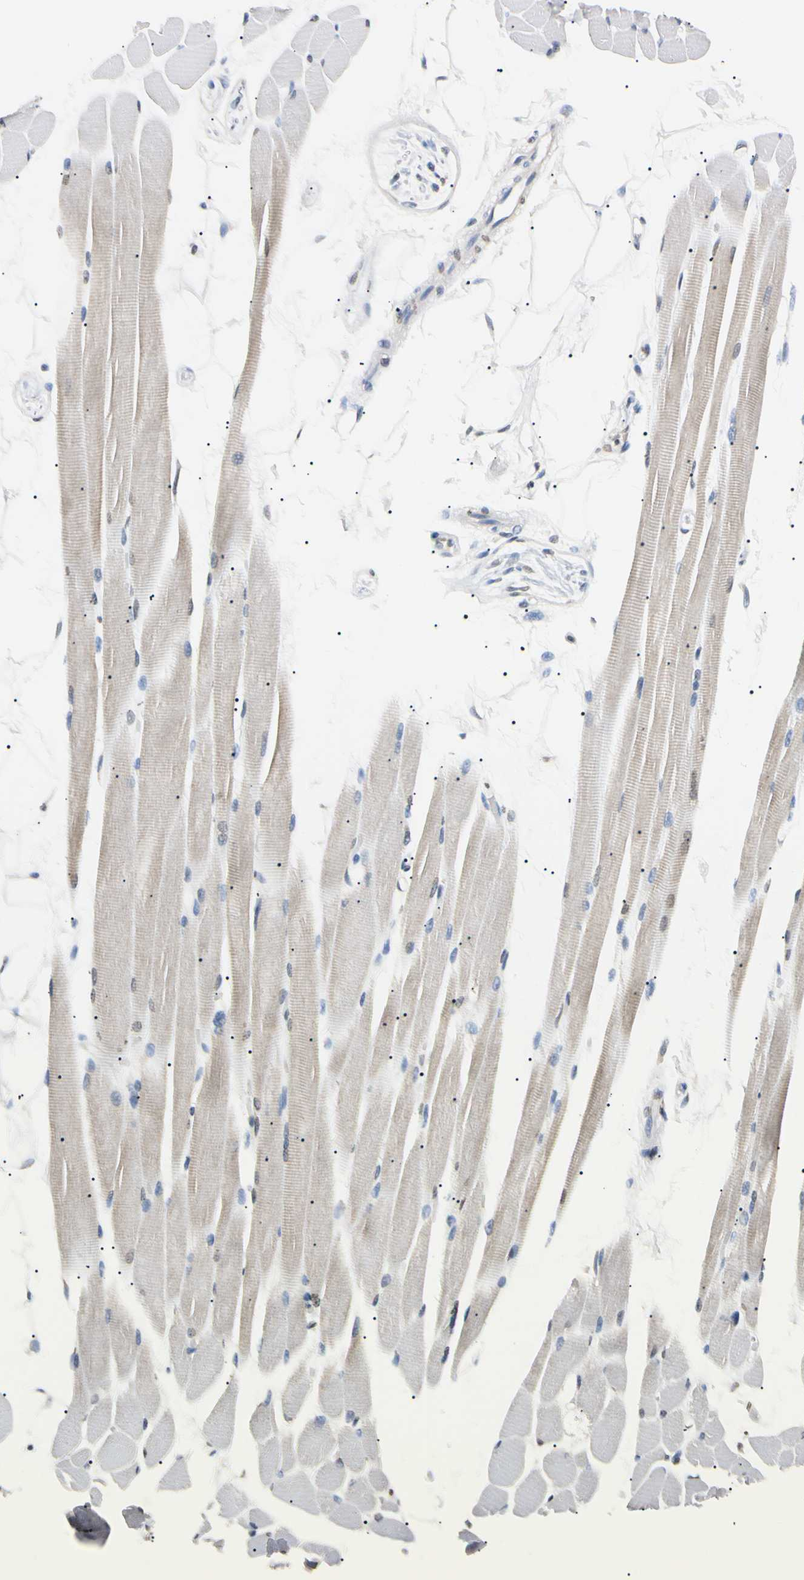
{"staining": {"intensity": "weak", "quantity": "<25%", "location": "nuclear"}, "tissue": "skeletal muscle", "cell_type": "Myocytes", "image_type": "normal", "snomed": [{"axis": "morphology", "description": "Normal tissue, NOS"}, {"axis": "topography", "description": "Skeletal muscle"}, {"axis": "topography", "description": "Oral tissue"}, {"axis": "topography", "description": "Peripheral nerve tissue"}], "caption": "The histopathology image reveals no significant expression in myocytes of skeletal muscle. (DAB (3,3'-diaminobenzidine) IHC visualized using brightfield microscopy, high magnification).", "gene": "CDC45", "patient": {"sex": "female", "age": 84}}